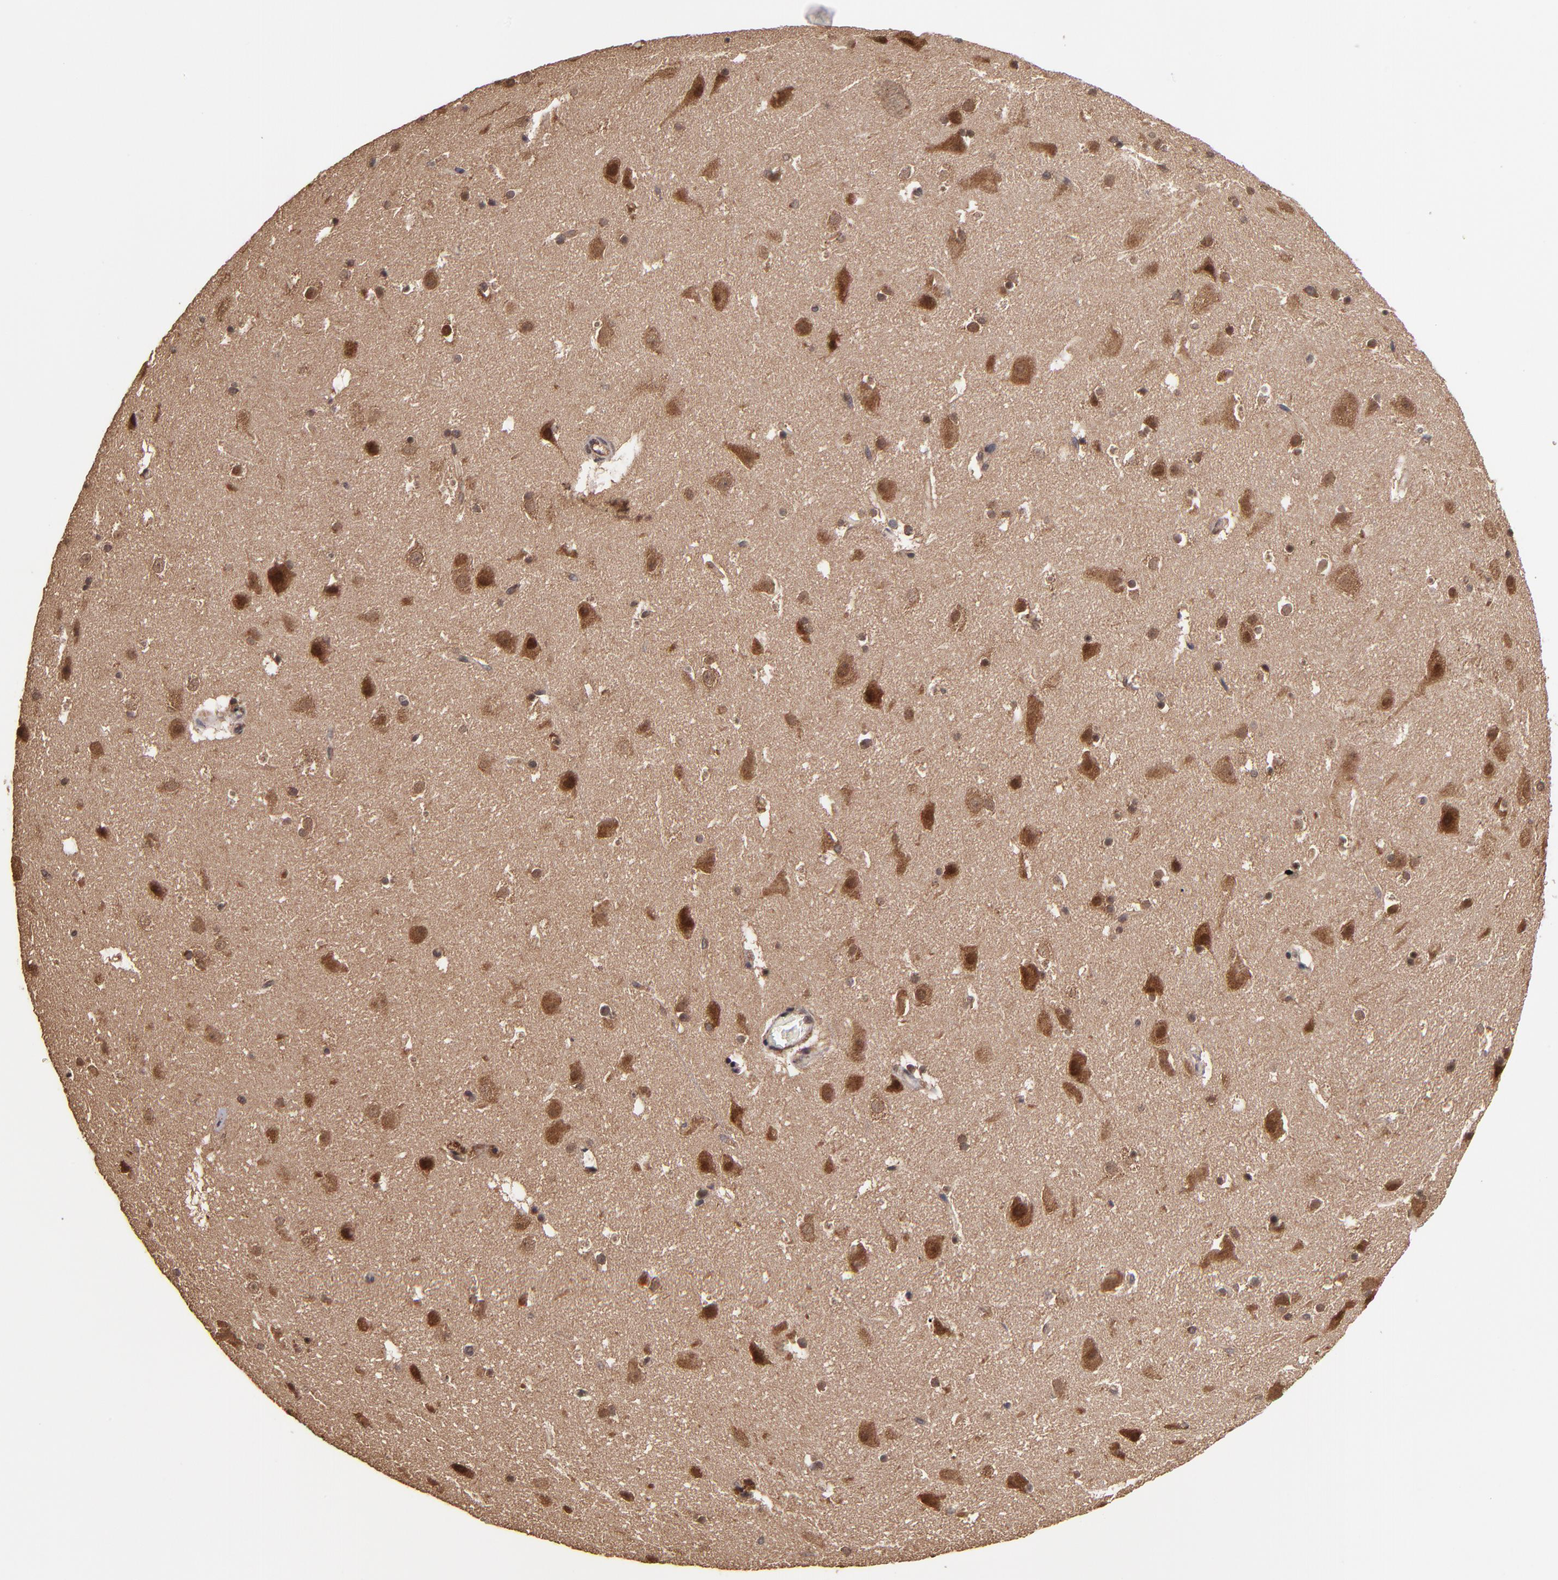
{"staining": {"intensity": "moderate", "quantity": ">75%", "location": "cytoplasmic/membranous,nuclear"}, "tissue": "cerebral cortex", "cell_type": "Endothelial cells", "image_type": "normal", "snomed": [{"axis": "morphology", "description": "Normal tissue, NOS"}, {"axis": "topography", "description": "Cerebral cortex"}], "caption": "Endothelial cells reveal medium levels of moderate cytoplasmic/membranous,nuclear expression in approximately >75% of cells in unremarkable human cerebral cortex. (Stains: DAB in brown, nuclei in blue, Microscopy: brightfield microscopy at high magnification).", "gene": "NFE2L2", "patient": {"sex": "male", "age": 45}}